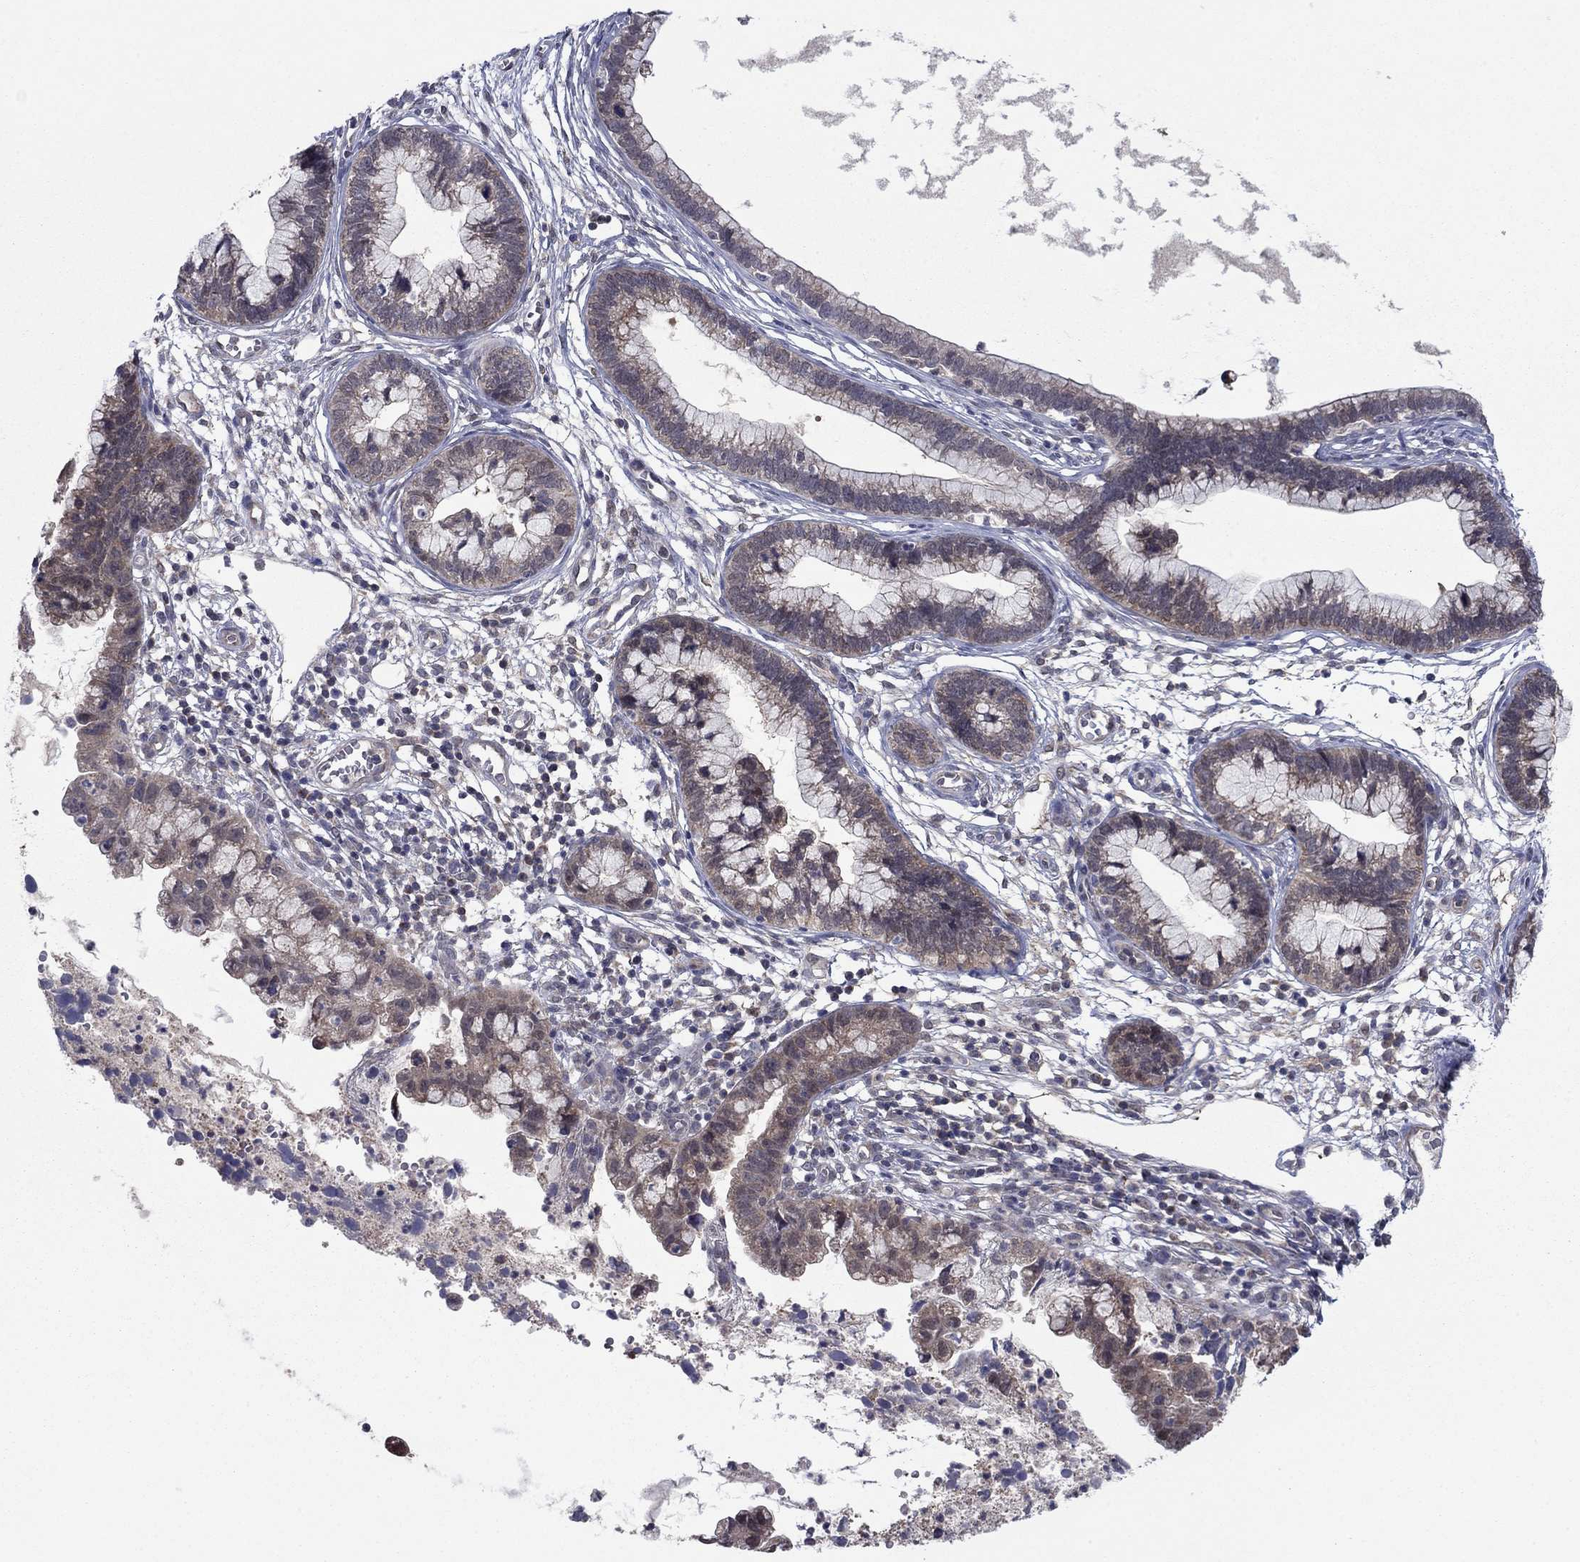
{"staining": {"intensity": "weak", "quantity": "25%-75%", "location": "cytoplasmic/membranous"}, "tissue": "cervical cancer", "cell_type": "Tumor cells", "image_type": "cancer", "snomed": [{"axis": "morphology", "description": "Adenocarcinoma, NOS"}, {"axis": "topography", "description": "Cervix"}], "caption": "This photomicrograph reveals immunohistochemistry staining of human adenocarcinoma (cervical), with low weak cytoplasmic/membranous staining in approximately 25%-75% of tumor cells.", "gene": "GRHPR", "patient": {"sex": "female", "age": 44}}